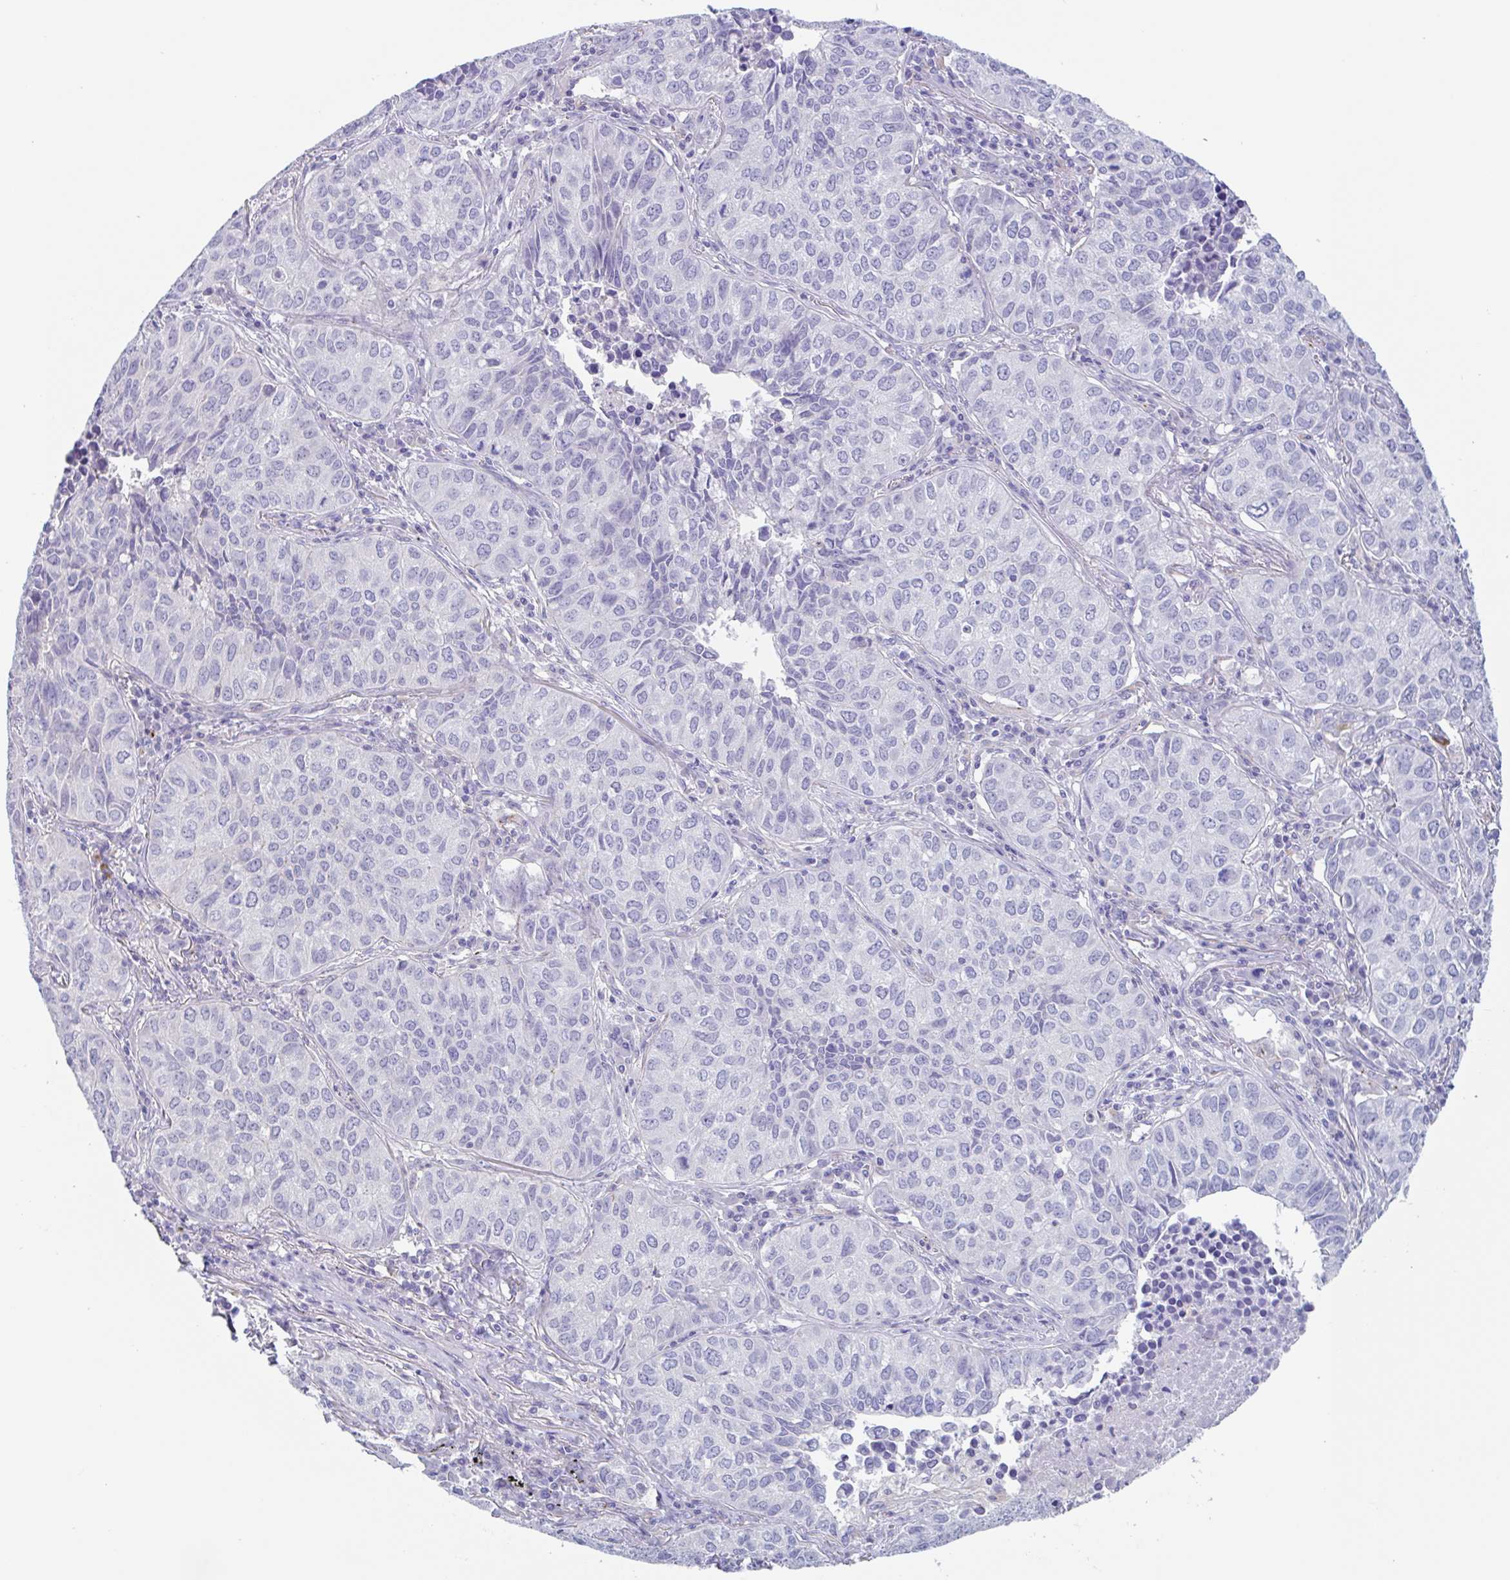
{"staining": {"intensity": "negative", "quantity": "none", "location": "none"}, "tissue": "lung cancer", "cell_type": "Tumor cells", "image_type": "cancer", "snomed": [{"axis": "morphology", "description": "Adenocarcinoma, NOS"}, {"axis": "topography", "description": "Lung"}], "caption": "IHC photomicrograph of human lung cancer (adenocarcinoma) stained for a protein (brown), which shows no expression in tumor cells.", "gene": "LENG9", "patient": {"sex": "female", "age": 50}}